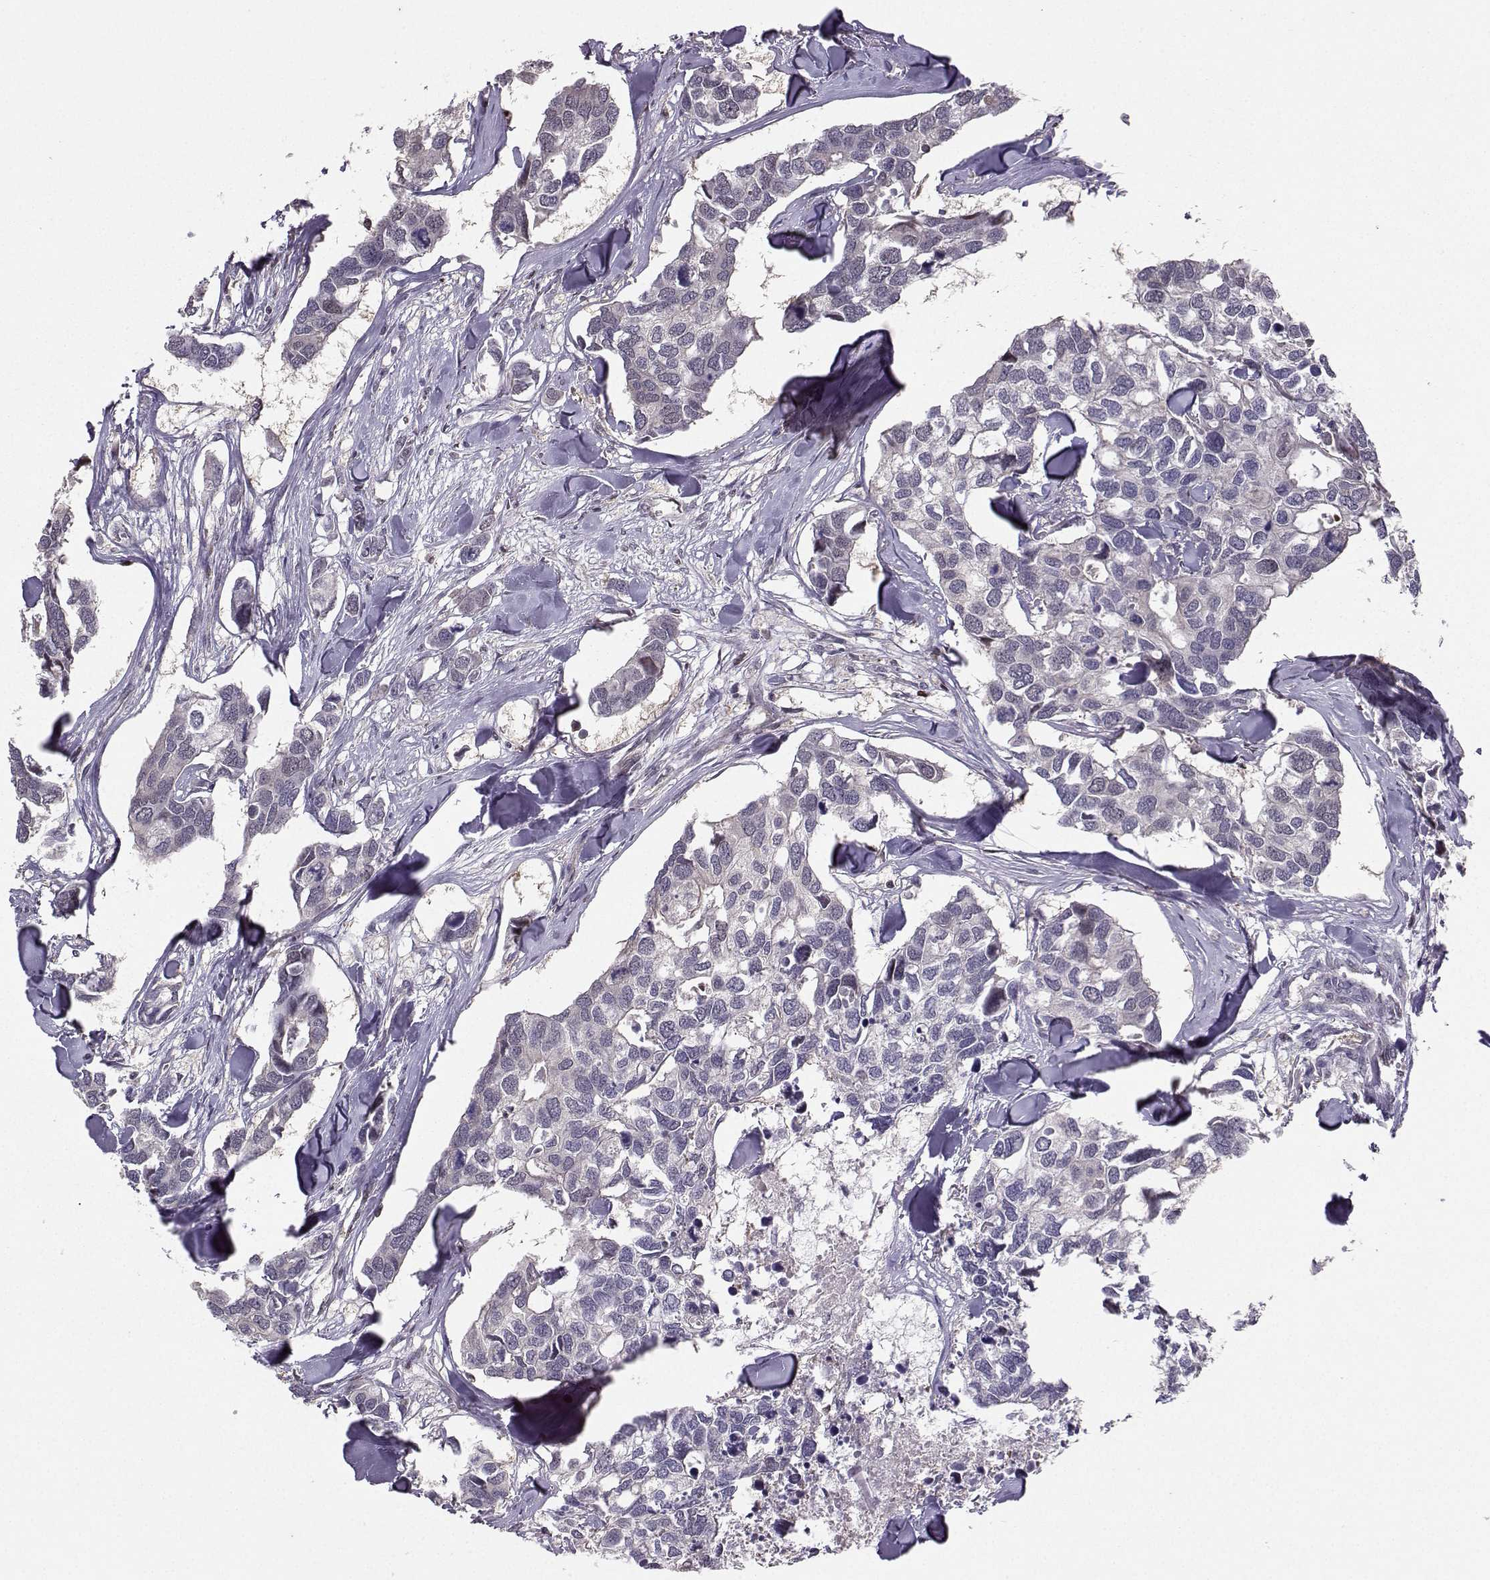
{"staining": {"intensity": "negative", "quantity": "none", "location": "none"}, "tissue": "breast cancer", "cell_type": "Tumor cells", "image_type": "cancer", "snomed": [{"axis": "morphology", "description": "Duct carcinoma"}, {"axis": "topography", "description": "Breast"}], "caption": "IHC image of neoplastic tissue: human breast cancer stained with DAB (3,3'-diaminobenzidine) demonstrates no significant protein expression in tumor cells.", "gene": "PKP2", "patient": {"sex": "female", "age": 83}}